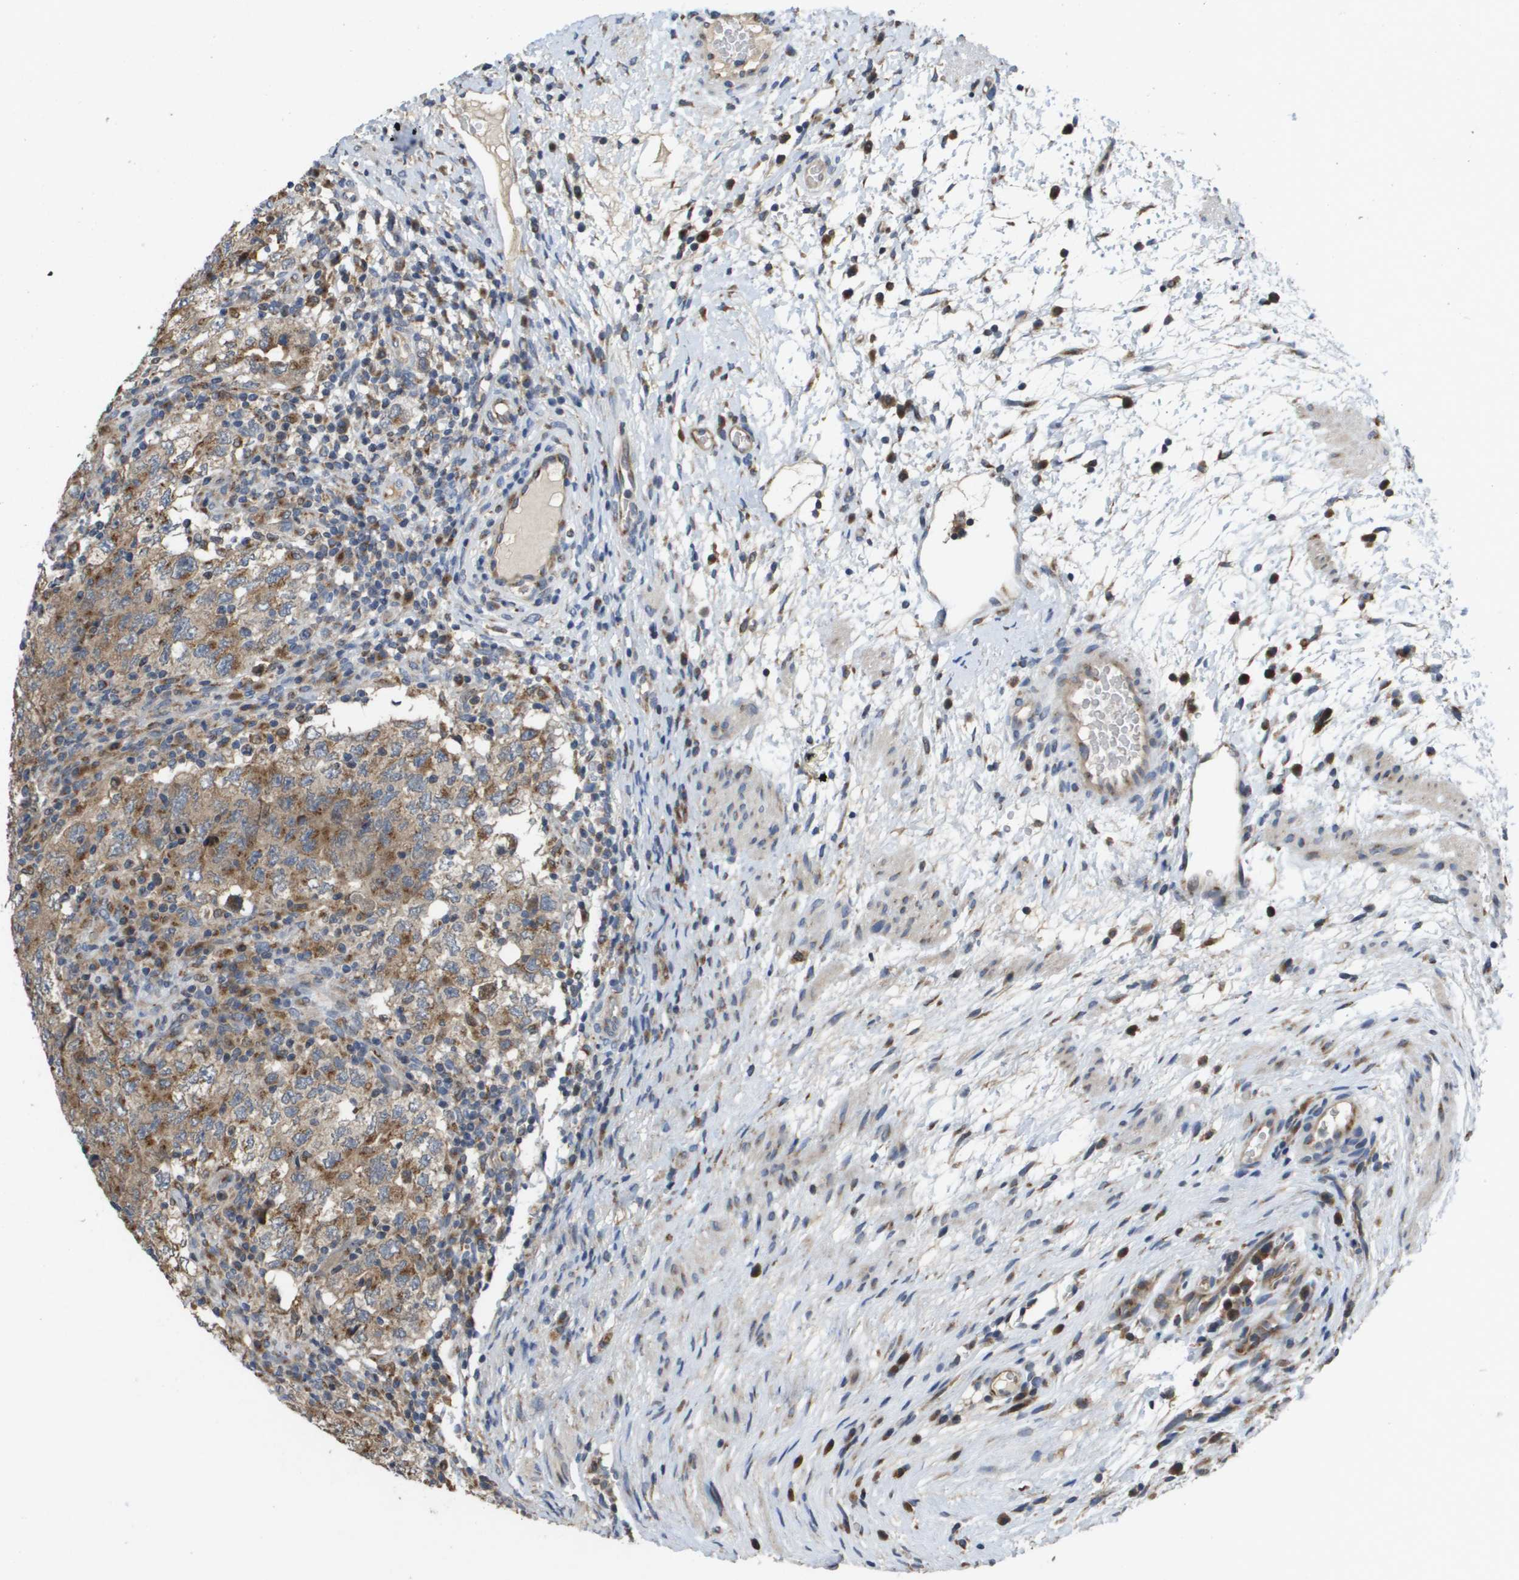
{"staining": {"intensity": "moderate", "quantity": ">75%", "location": "cytoplasmic/membranous"}, "tissue": "testis cancer", "cell_type": "Tumor cells", "image_type": "cancer", "snomed": [{"axis": "morphology", "description": "Carcinoma, Embryonal, NOS"}, {"axis": "topography", "description": "Testis"}], "caption": "Protein staining of testis cancer (embryonal carcinoma) tissue reveals moderate cytoplasmic/membranous staining in approximately >75% of tumor cells.", "gene": "PCK1", "patient": {"sex": "male", "age": 26}}